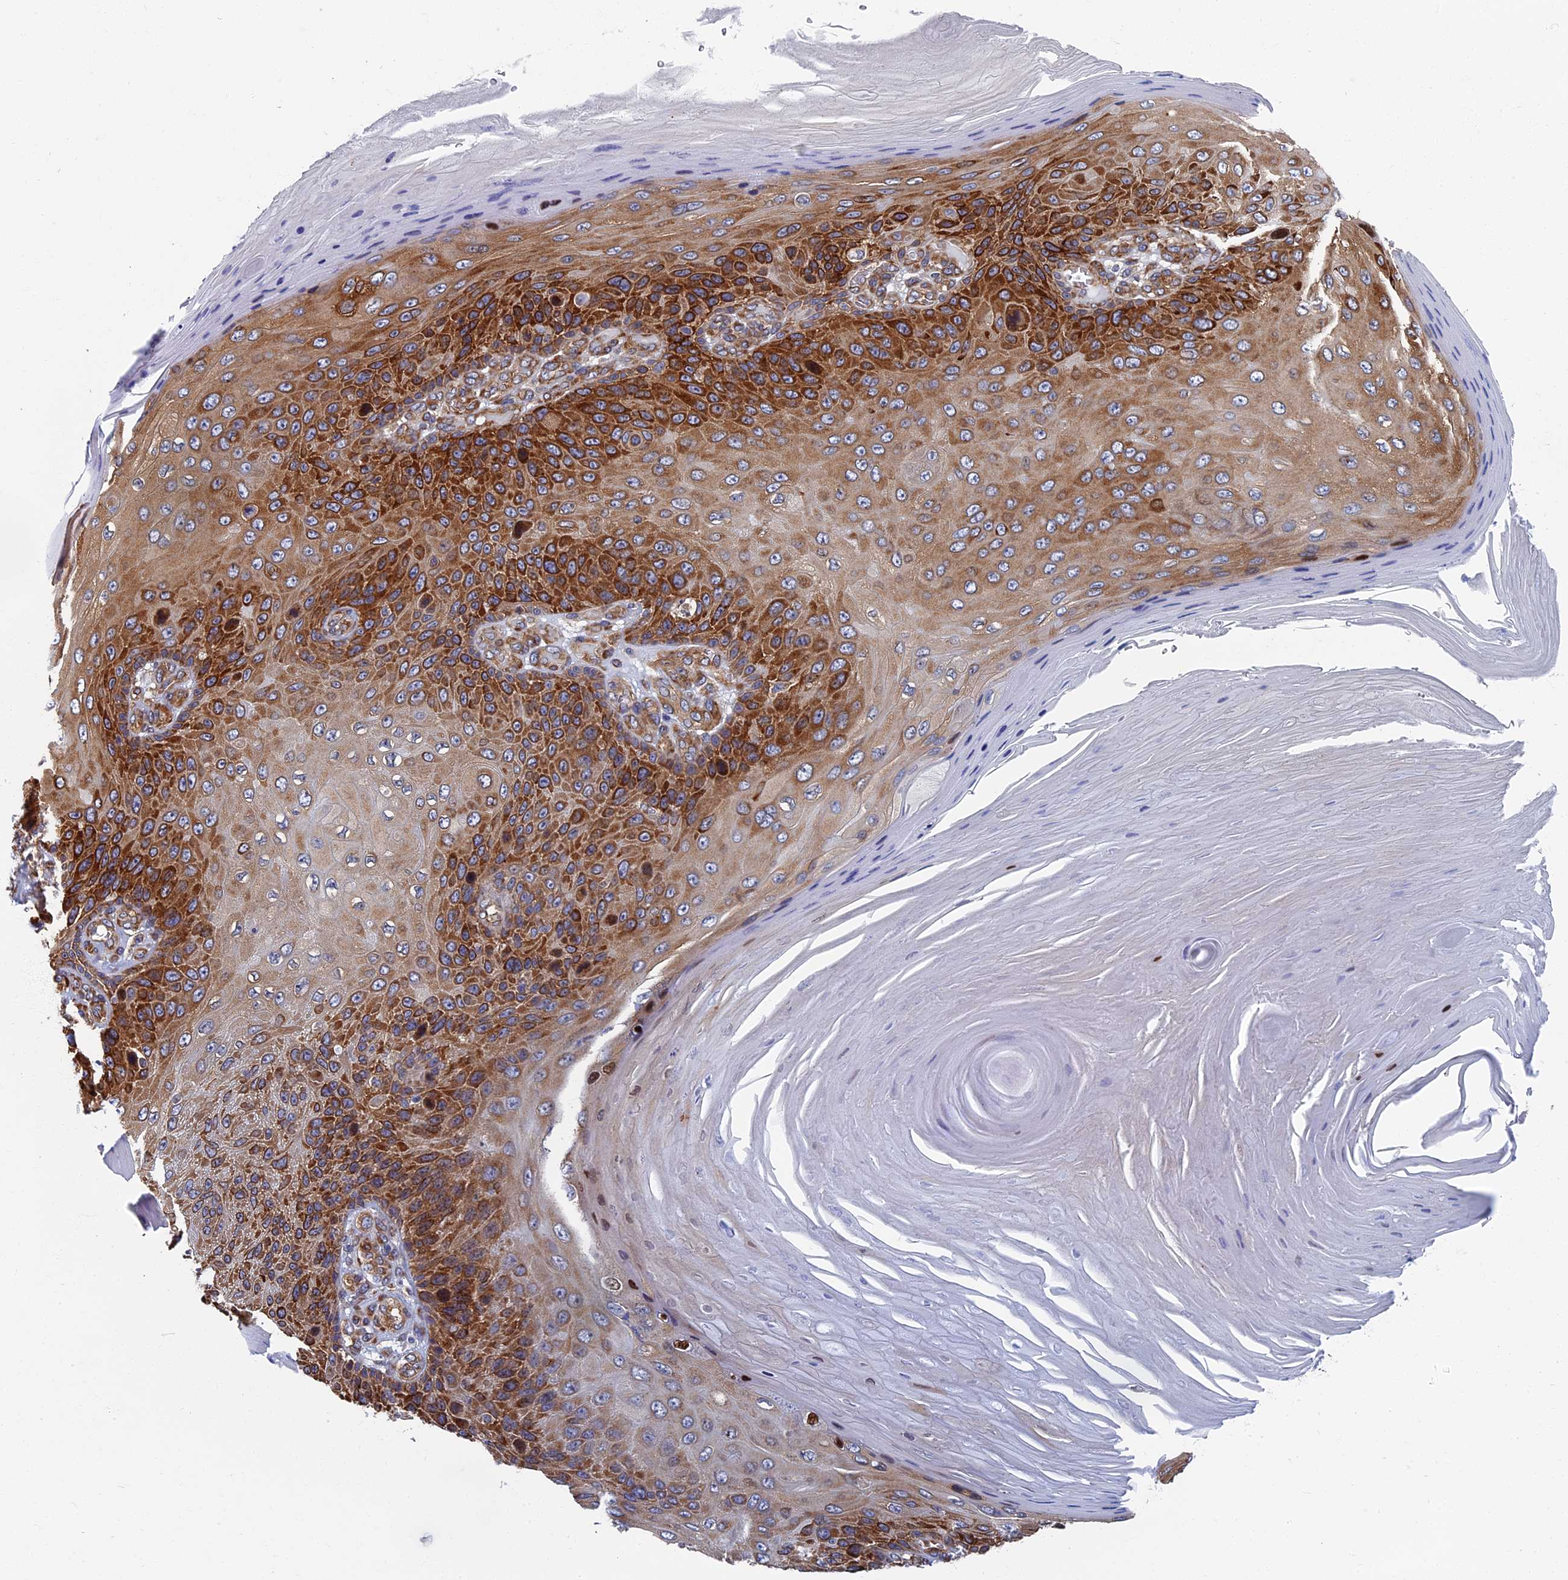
{"staining": {"intensity": "strong", "quantity": "25%-75%", "location": "cytoplasmic/membranous"}, "tissue": "skin cancer", "cell_type": "Tumor cells", "image_type": "cancer", "snomed": [{"axis": "morphology", "description": "Squamous cell carcinoma, NOS"}, {"axis": "topography", "description": "Skin"}], "caption": "Immunohistochemical staining of skin cancer (squamous cell carcinoma) displays high levels of strong cytoplasmic/membranous protein expression in about 25%-75% of tumor cells.", "gene": "YBX1", "patient": {"sex": "female", "age": 88}}